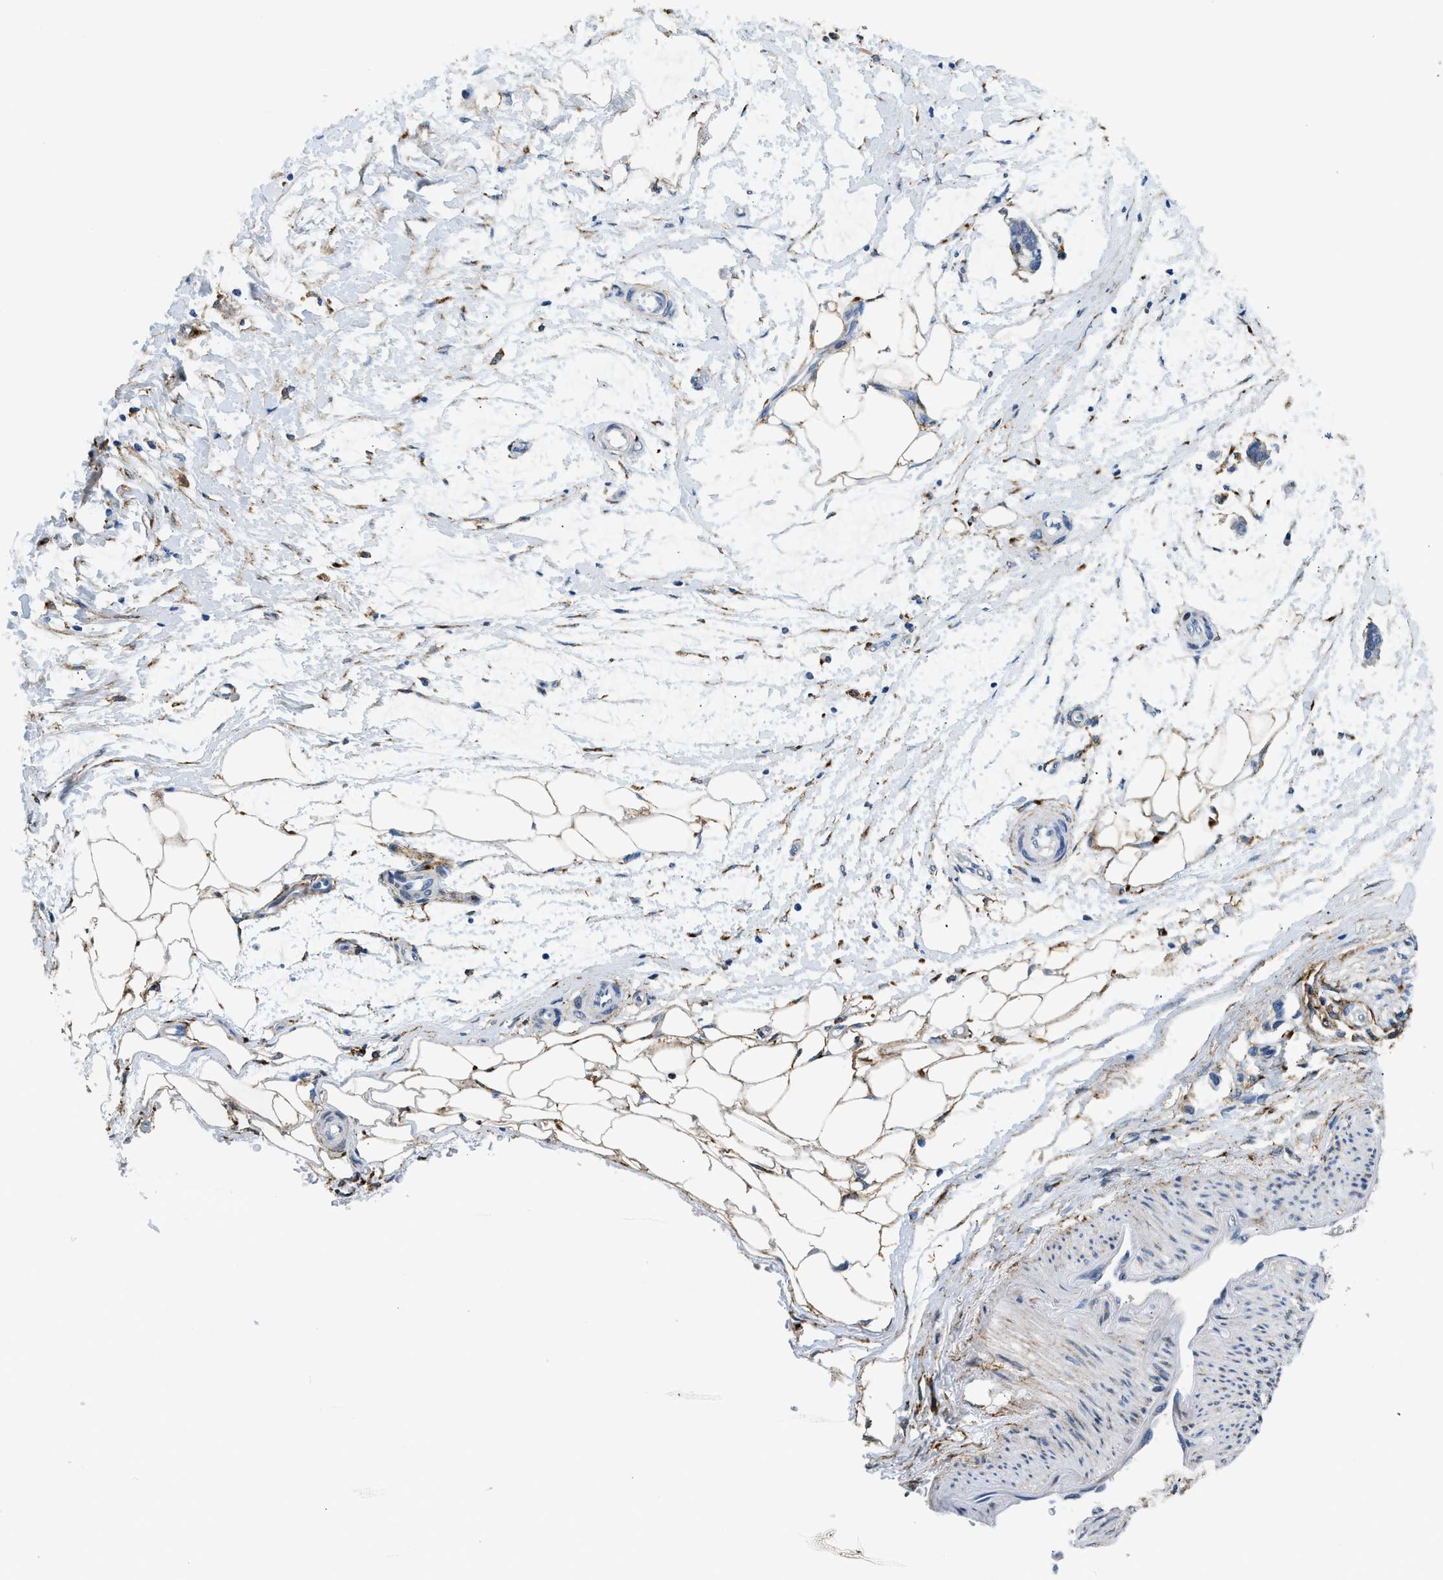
{"staining": {"intensity": "moderate", "quantity": ">75%", "location": "cytoplasmic/membranous"}, "tissue": "adipose tissue", "cell_type": "Adipocytes", "image_type": "normal", "snomed": [{"axis": "morphology", "description": "Normal tissue, NOS"}, {"axis": "morphology", "description": "Adenocarcinoma, NOS"}, {"axis": "topography", "description": "Colon"}, {"axis": "topography", "description": "Peripheral nerve tissue"}], "caption": "A micrograph showing moderate cytoplasmic/membranous positivity in approximately >75% of adipocytes in normal adipose tissue, as visualized by brown immunohistochemical staining.", "gene": "LRP1", "patient": {"sex": "male", "age": 14}}